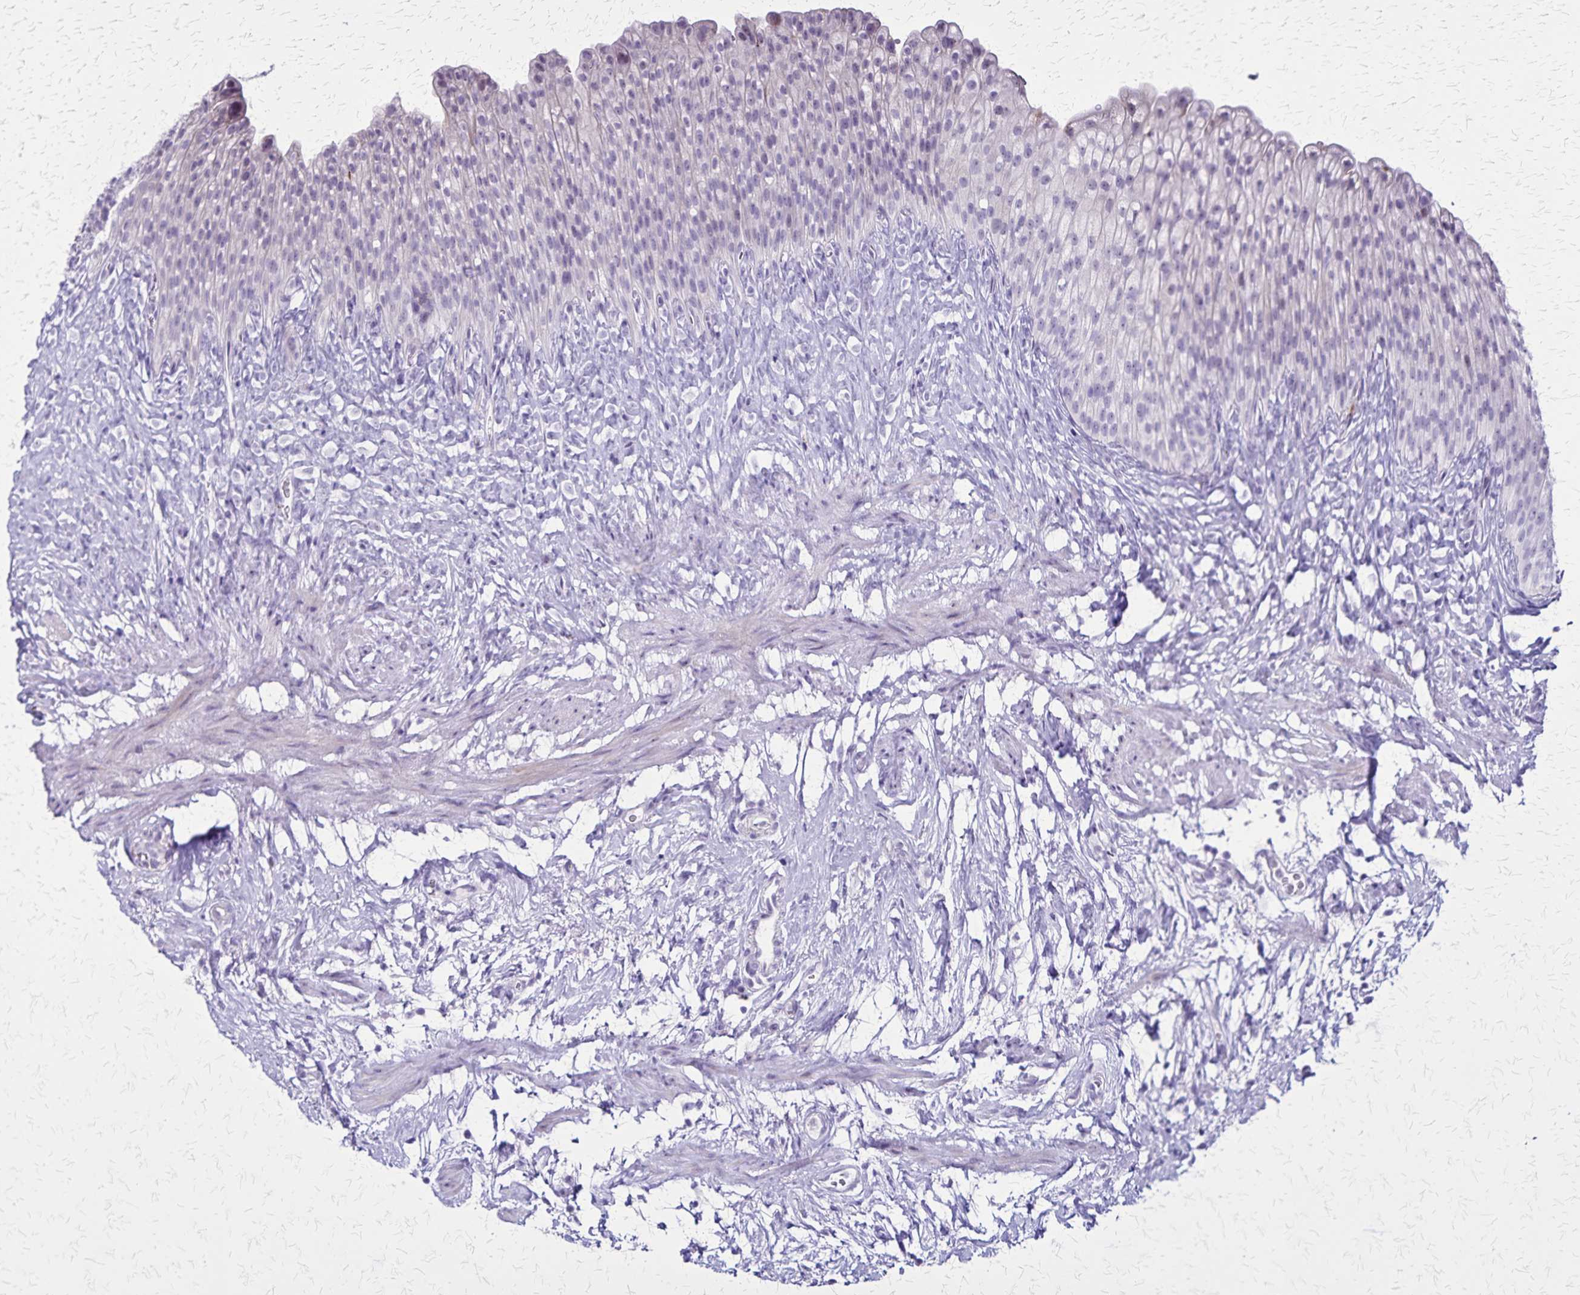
{"staining": {"intensity": "negative", "quantity": "none", "location": "none"}, "tissue": "urinary bladder", "cell_type": "Urothelial cells", "image_type": "normal", "snomed": [{"axis": "morphology", "description": "Normal tissue, NOS"}, {"axis": "topography", "description": "Urinary bladder"}, {"axis": "topography", "description": "Prostate"}], "caption": "Urothelial cells show no significant expression in normal urinary bladder. Nuclei are stained in blue.", "gene": "OR51B5", "patient": {"sex": "male", "age": 76}}